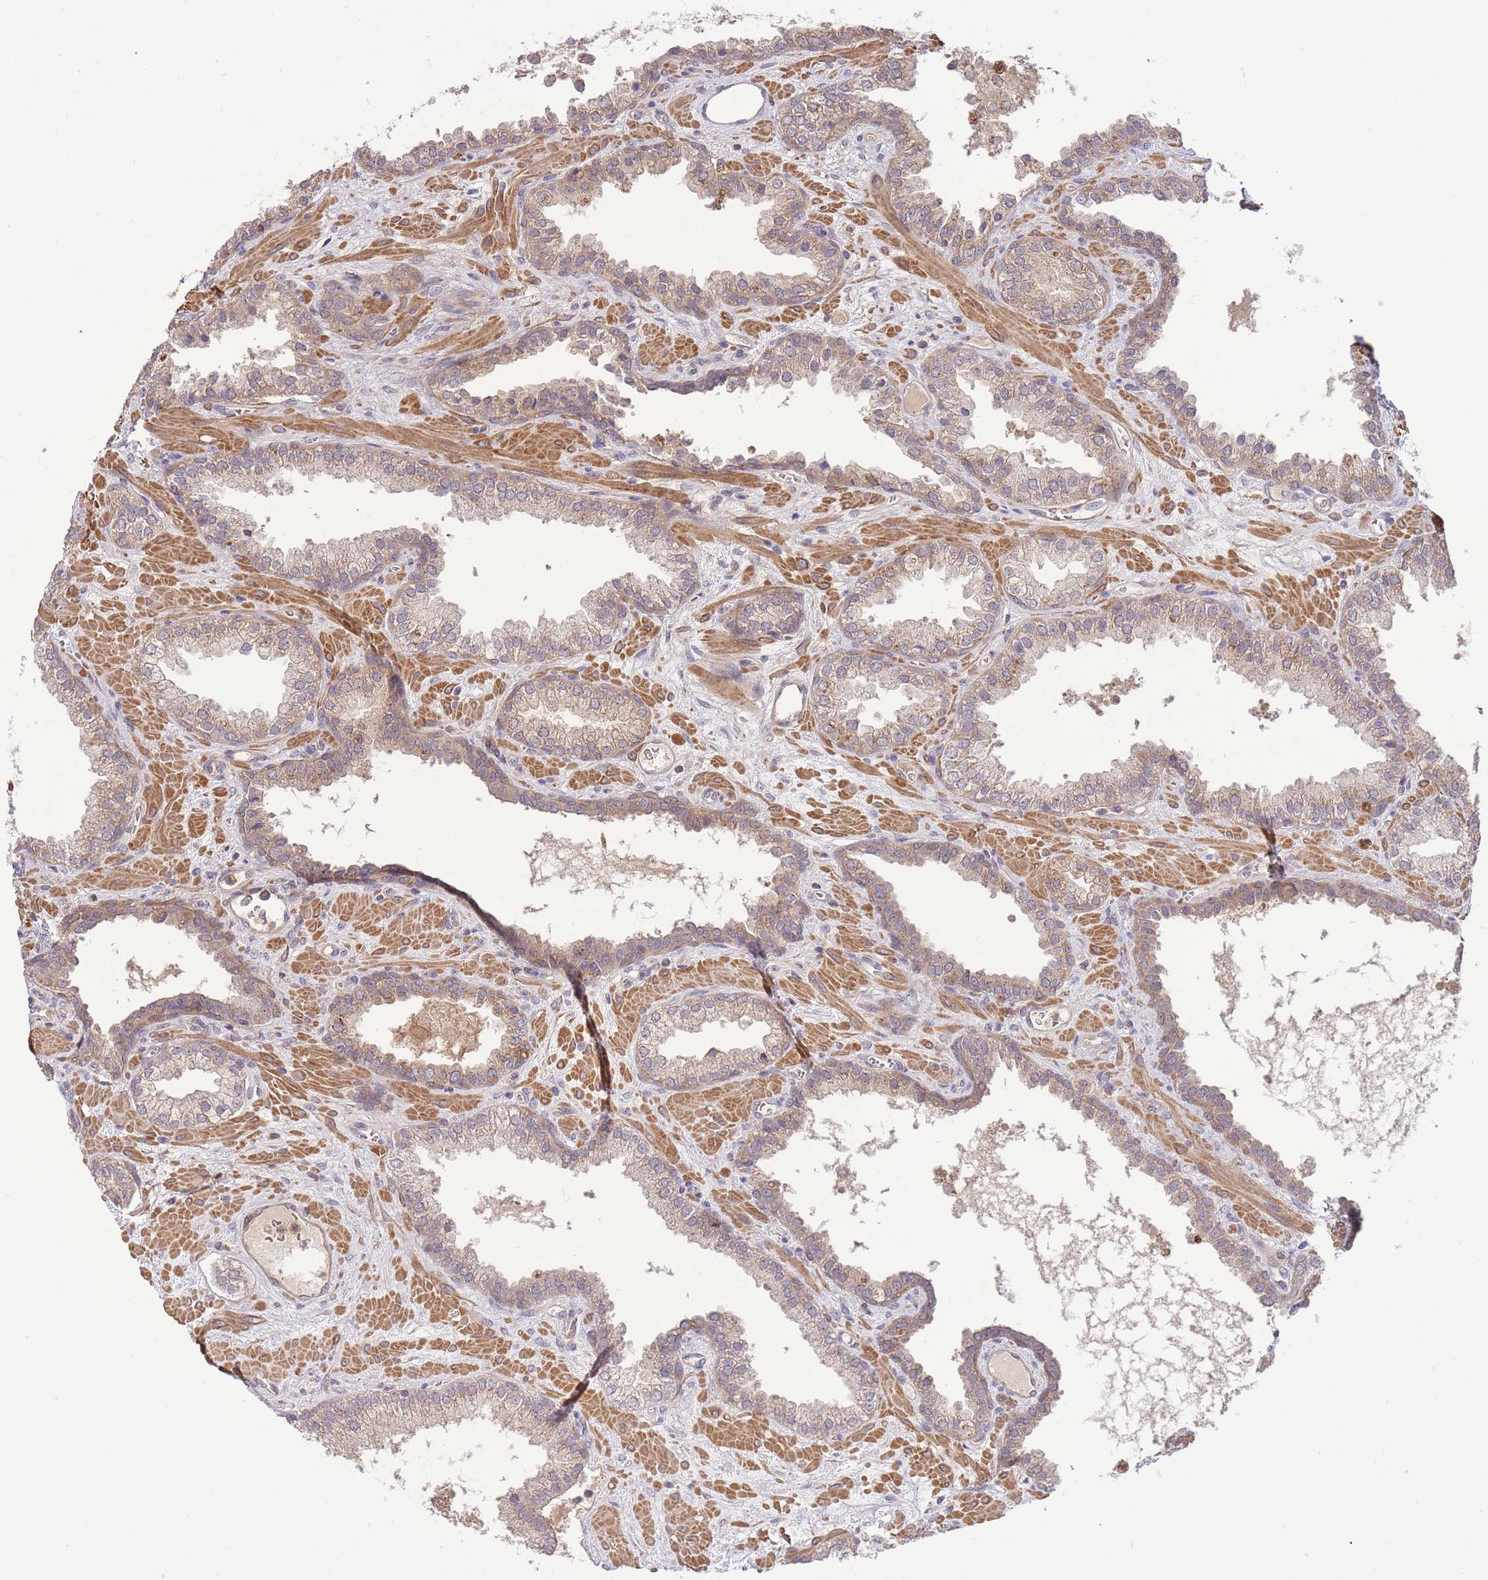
{"staining": {"intensity": "weak", "quantity": ">75%", "location": "cytoplasmic/membranous"}, "tissue": "prostate cancer", "cell_type": "Tumor cells", "image_type": "cancer", "snomed": [{"axis": "morphology", "description": "Adenocarcinoma, Low grade"}, {"axis": "topography", "description": "Prostate"}], "caption": "Immunohistochemical staining of human prostate adenocarcinoma (low-grade) reveals low levels of weak cytoplasmic/membranous staining in about >75% of tumor cells. (DAB IHC, brown staining for protein, blue staining for nuclei).", "gene": "ZNF304", "patient": {"sex": "male", "age": 62}}